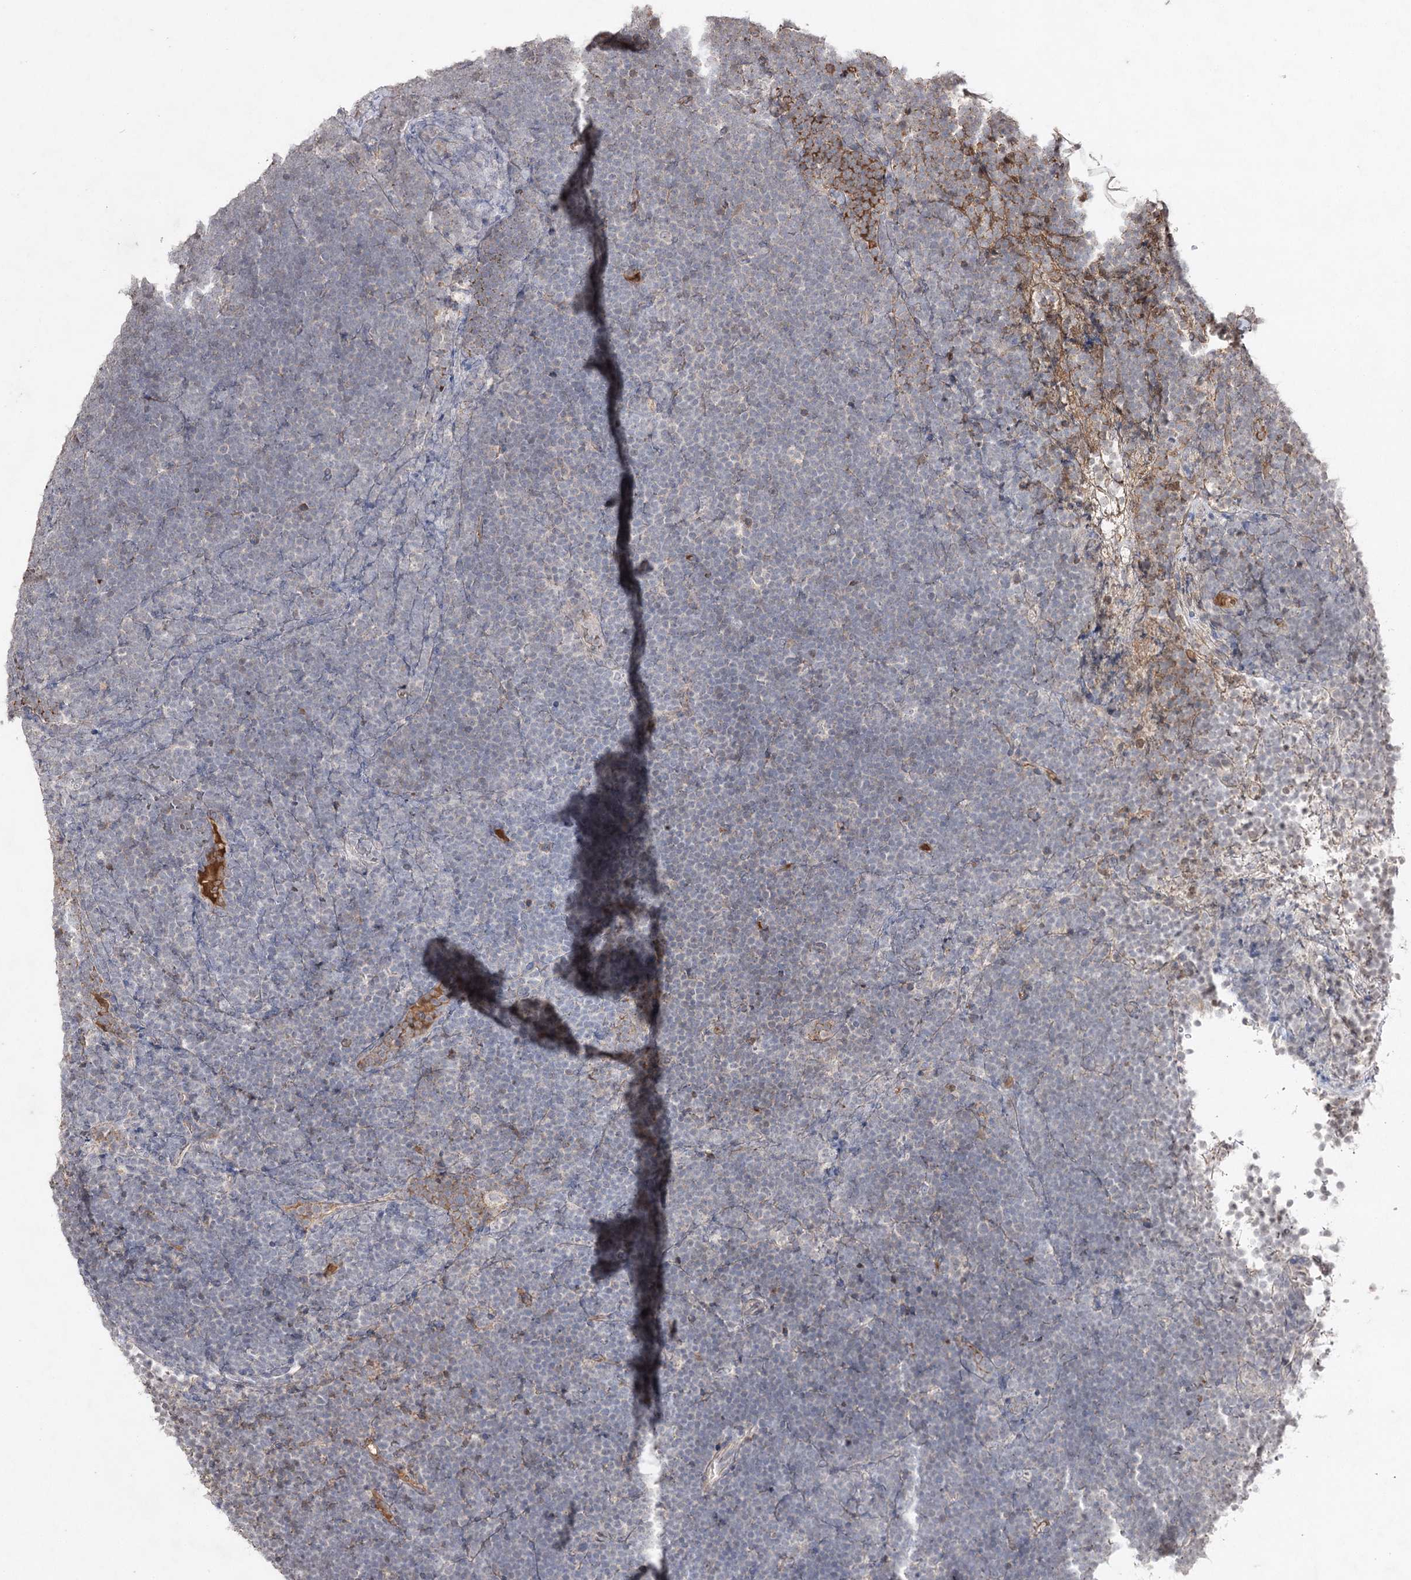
{"staining": {"intensity": "negative", "quantity": "none", "location": "none"}, "tissue": "lymphoma", "cell_type": "Tumor cells", "image_type": "cancer", "snomed": [{"axis": "morphology", "description": "Malignant lymphoma, non-Hodgkin's type, High grade"}, {"axis": "topography", "description": "Lymph node"}], "caption": "This histopathology image is of lymphoma stained with immunohistochemistry (IHC) to label a protein in brown with the nuclei are counter-stained blue. There is no positivity in tumor cells. Nuclei are stained in blue.", "gene": "SYNGR3", "patient": {"sex": "male", "age": 13}}